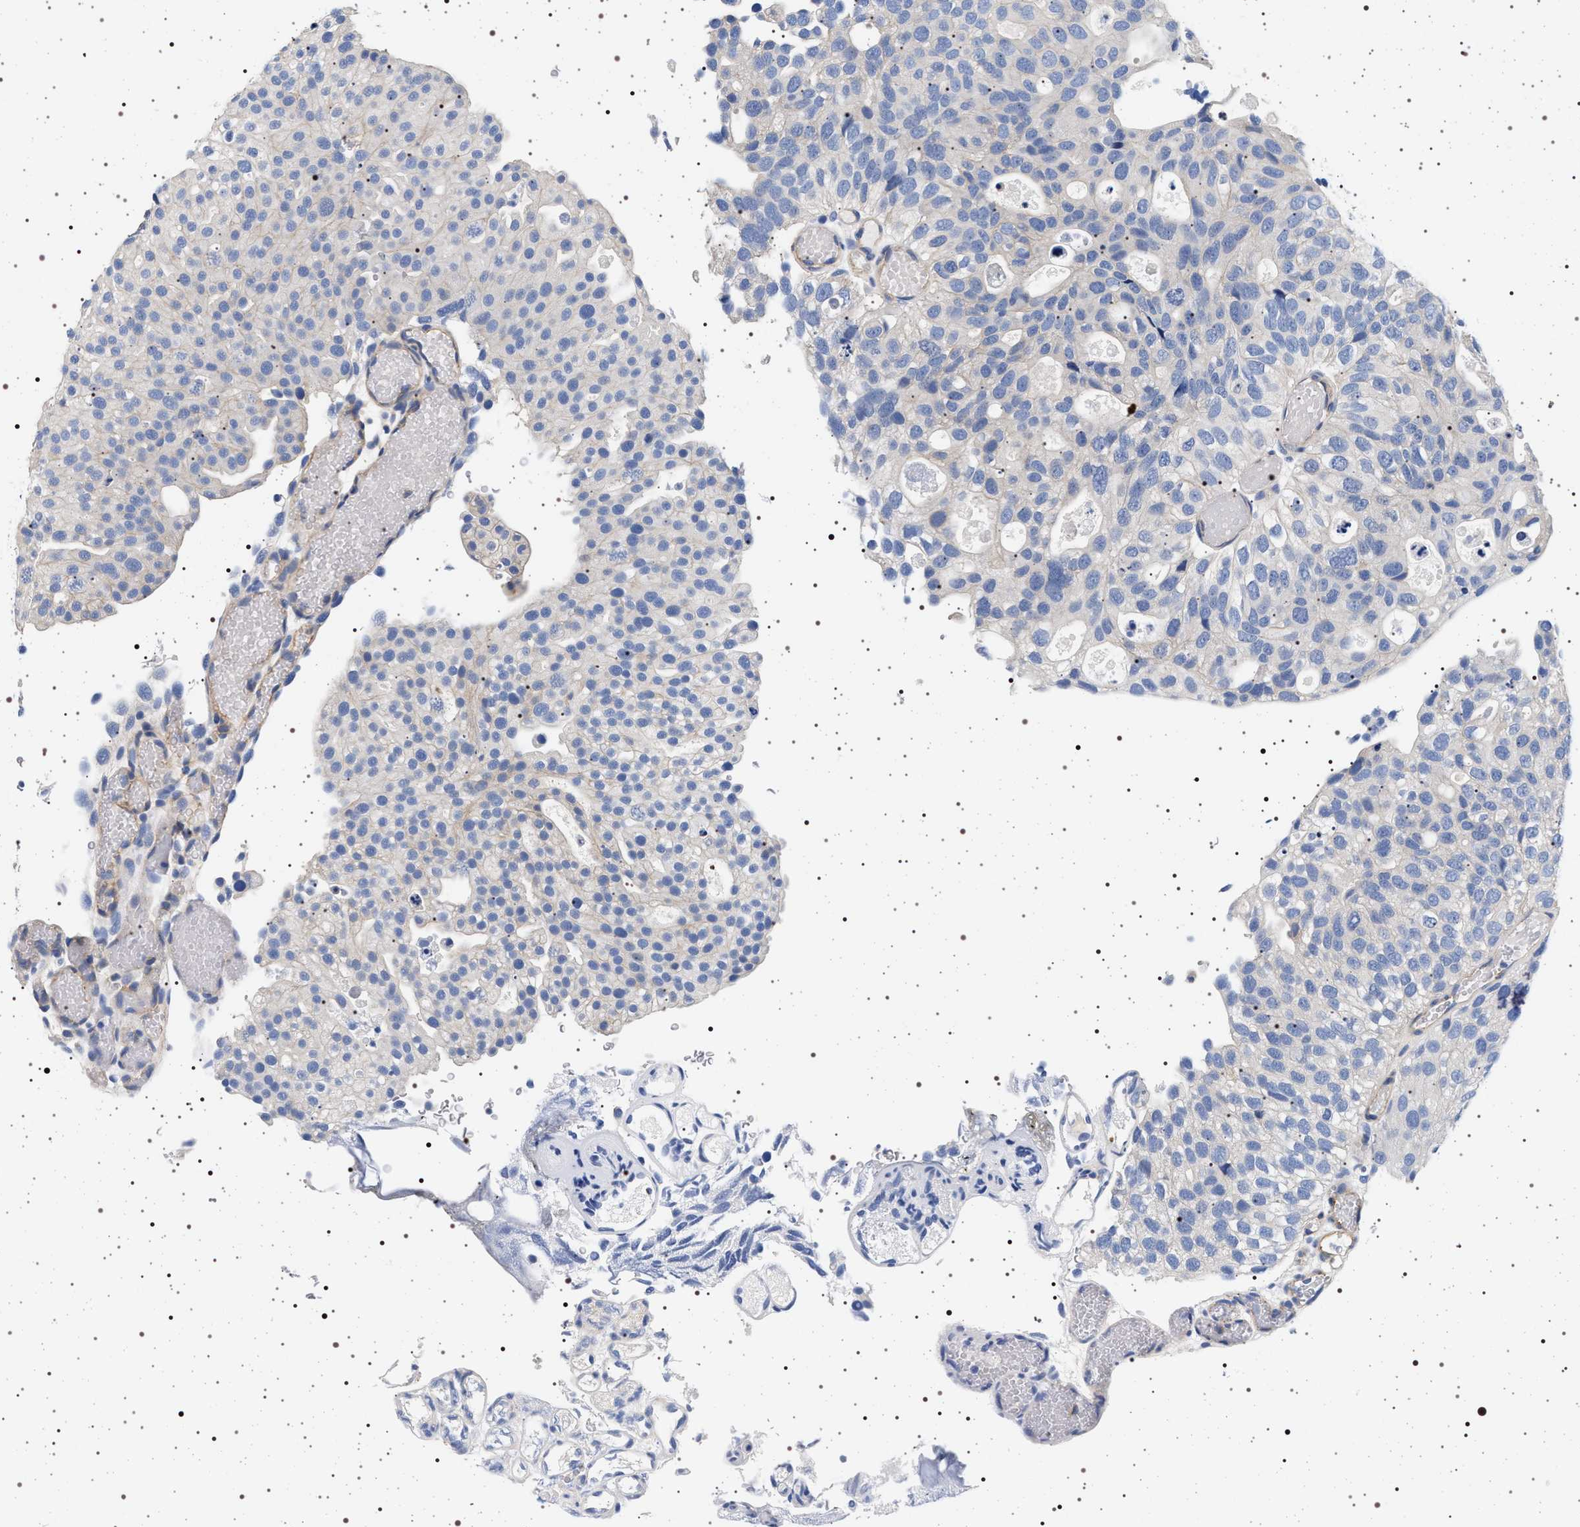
{"staining": {"intensity": "negative", "quantity": "none", "location": "none"}, "tissue": "urothelial cancer", "cell_type": "Tumor cells", "image_type": "cancer", "snomed": [{"axis": "morphology", "description": "Urothelial carcinoma, Low grade"}, {"axis": "topography", "description": "Urinary bladder"}], "caption": "Tumor cells are negative for brown protein staining in urothelial carcinoma (low-grade).", "gene": "HSD17B1", "patient": {"sex": "male", "age": 78}}